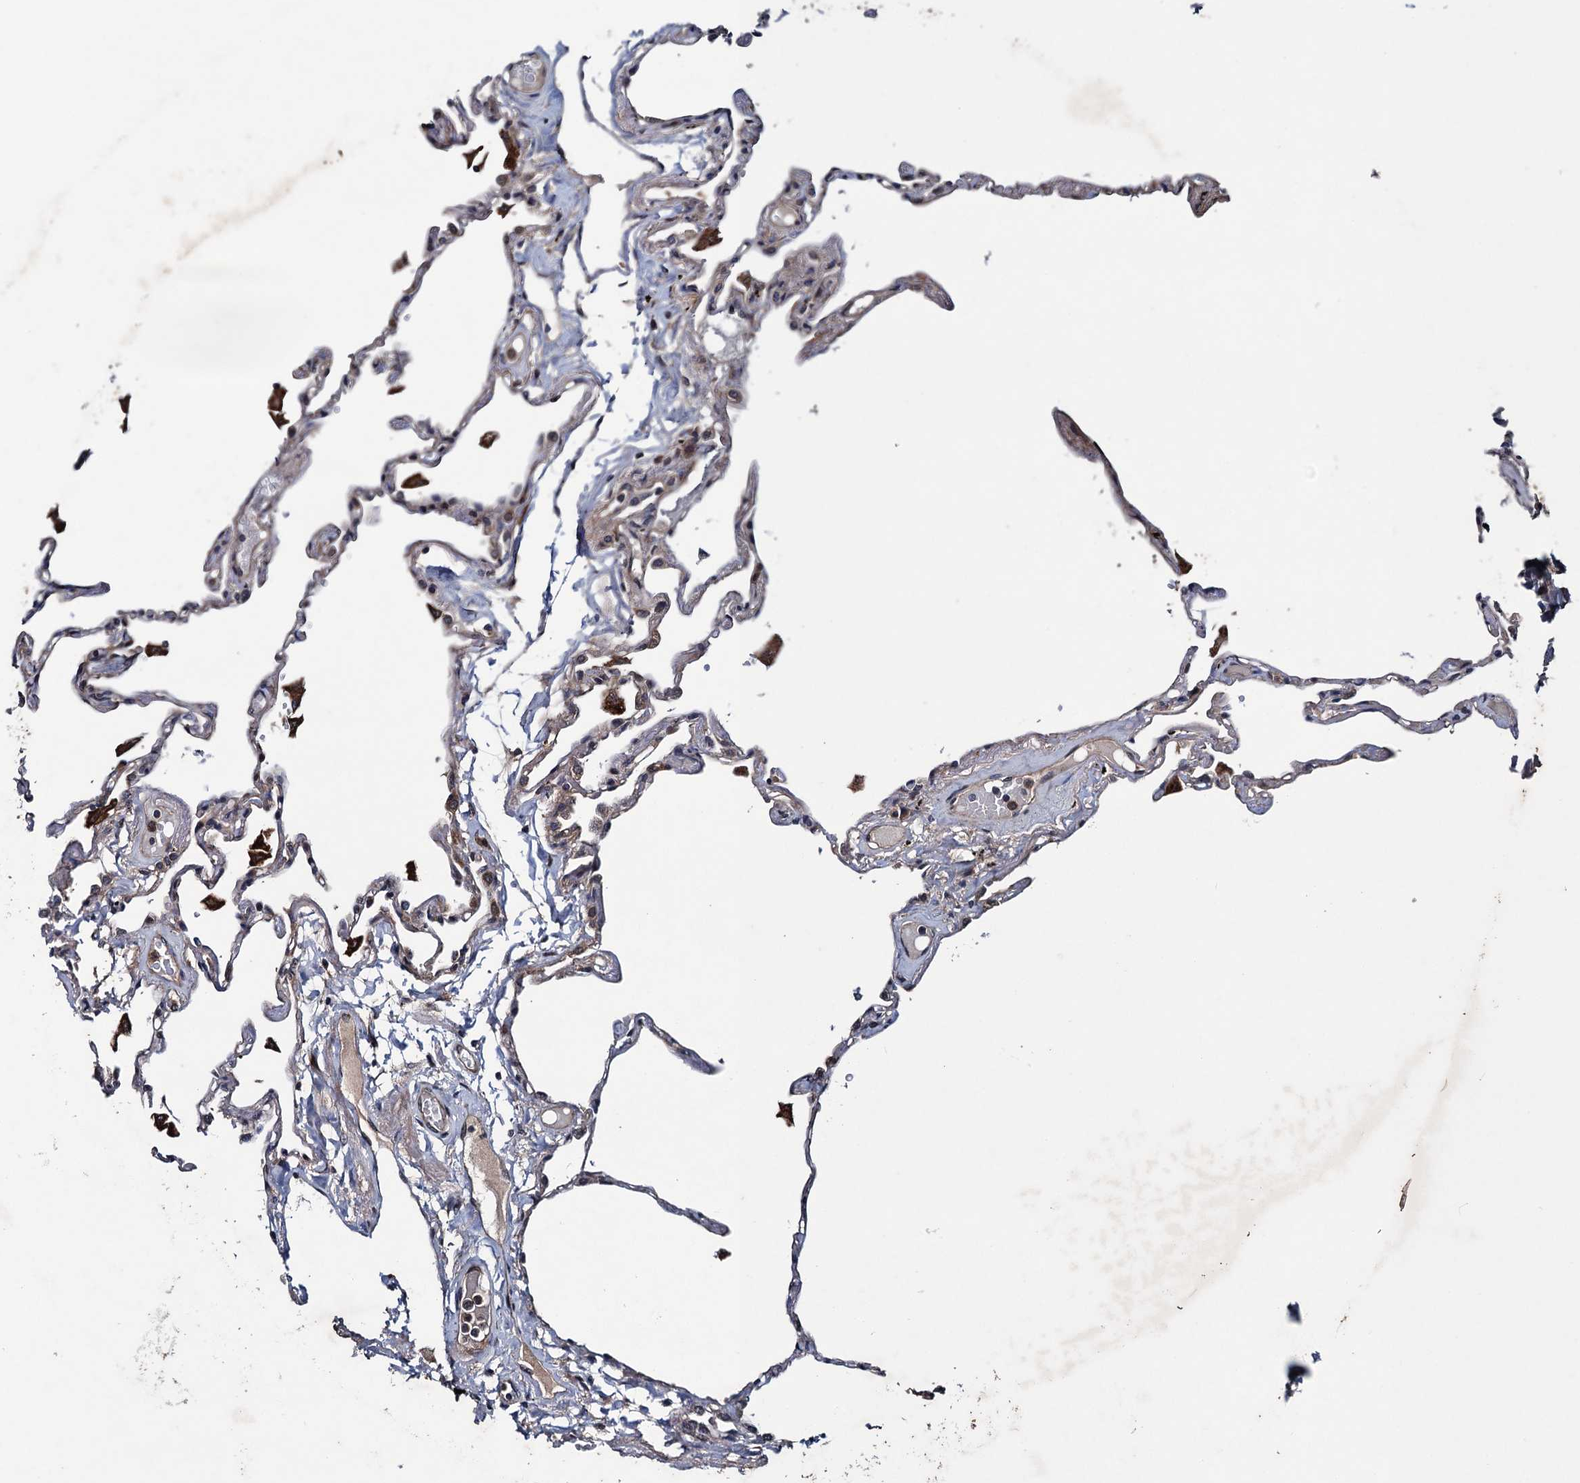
{"staining": {"intensity": "weak", "quantity": "<25%", "location": "cytoplasmic/membranous"}, "tissue": "lung", "cell_type": "Alveolar cells", "image_type": "normal", "snomed": [{"axis": "morphology", "description": "Normal tissue, NOS"}, {"axis": "topography", "description": "Lung"}], "caption": "Micrograph shows no protein expression in alveolar cells of benign lung. (Brightfield microscopy of DAB immunohistochemistry at high magnification).", "gene": "BLTP3B", "patient": {"sex": "female", "age": 67}}